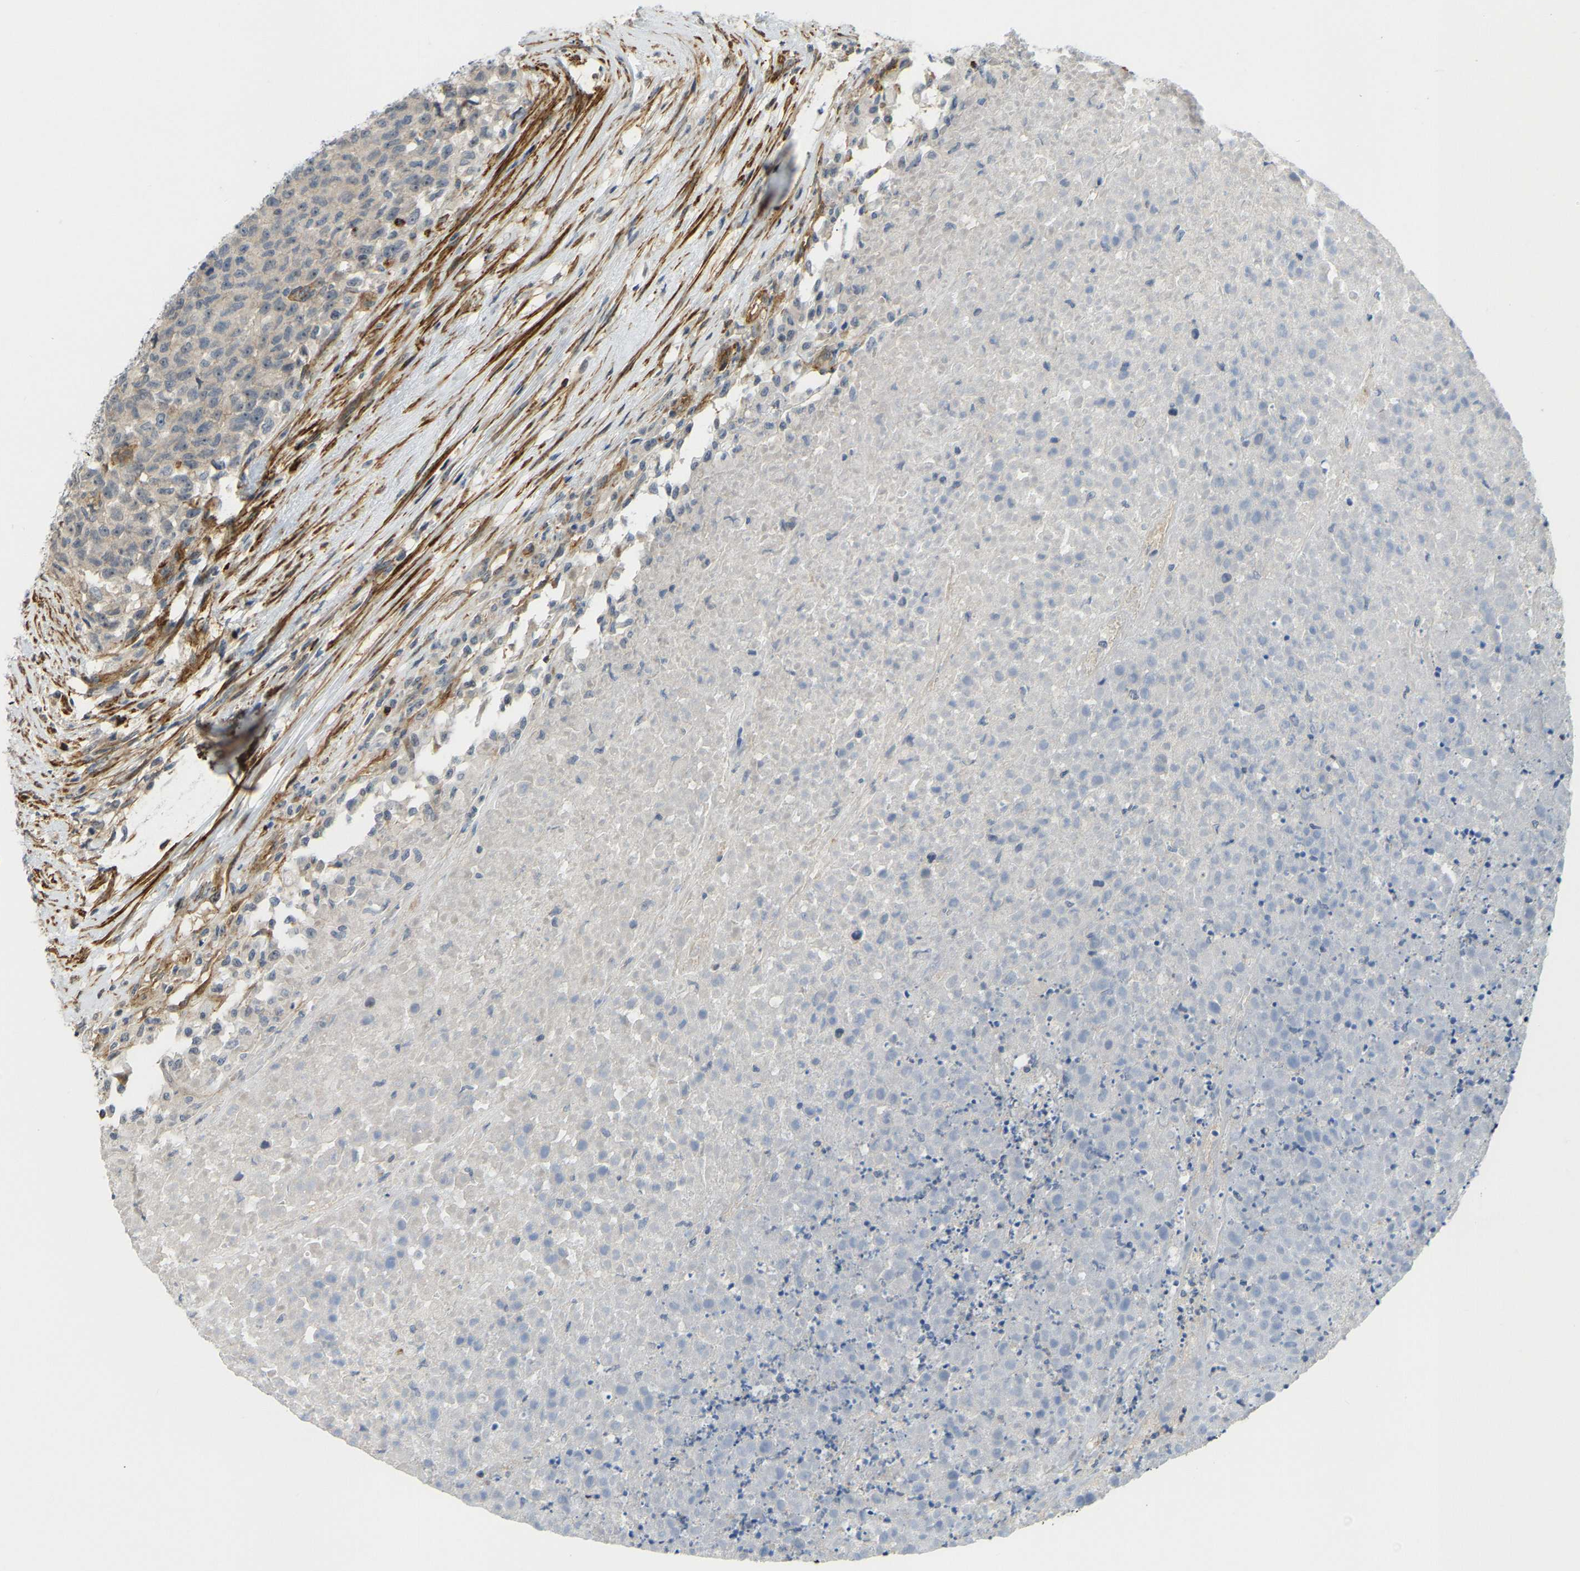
{"staining": {"intensity": "negative", "quantity": "none", "location": "none"}, "tissue": "testis cancer", "cell_type": "Tumor cells", "image_type": "cancer", "snomed": [{"axis": "morphology", "description": "Seminoma, NOS"}, {"axis": "topography", "description": "Testis"}], "caption": "Tumor cells are negative for protein expression in human testis seminoma. (DAB immunohistochemistry (IHC) visualized using brightfield microscopy, high magnification).", "gene": "KIAA1671", "patient": {"sex": "male", "age": 59}}